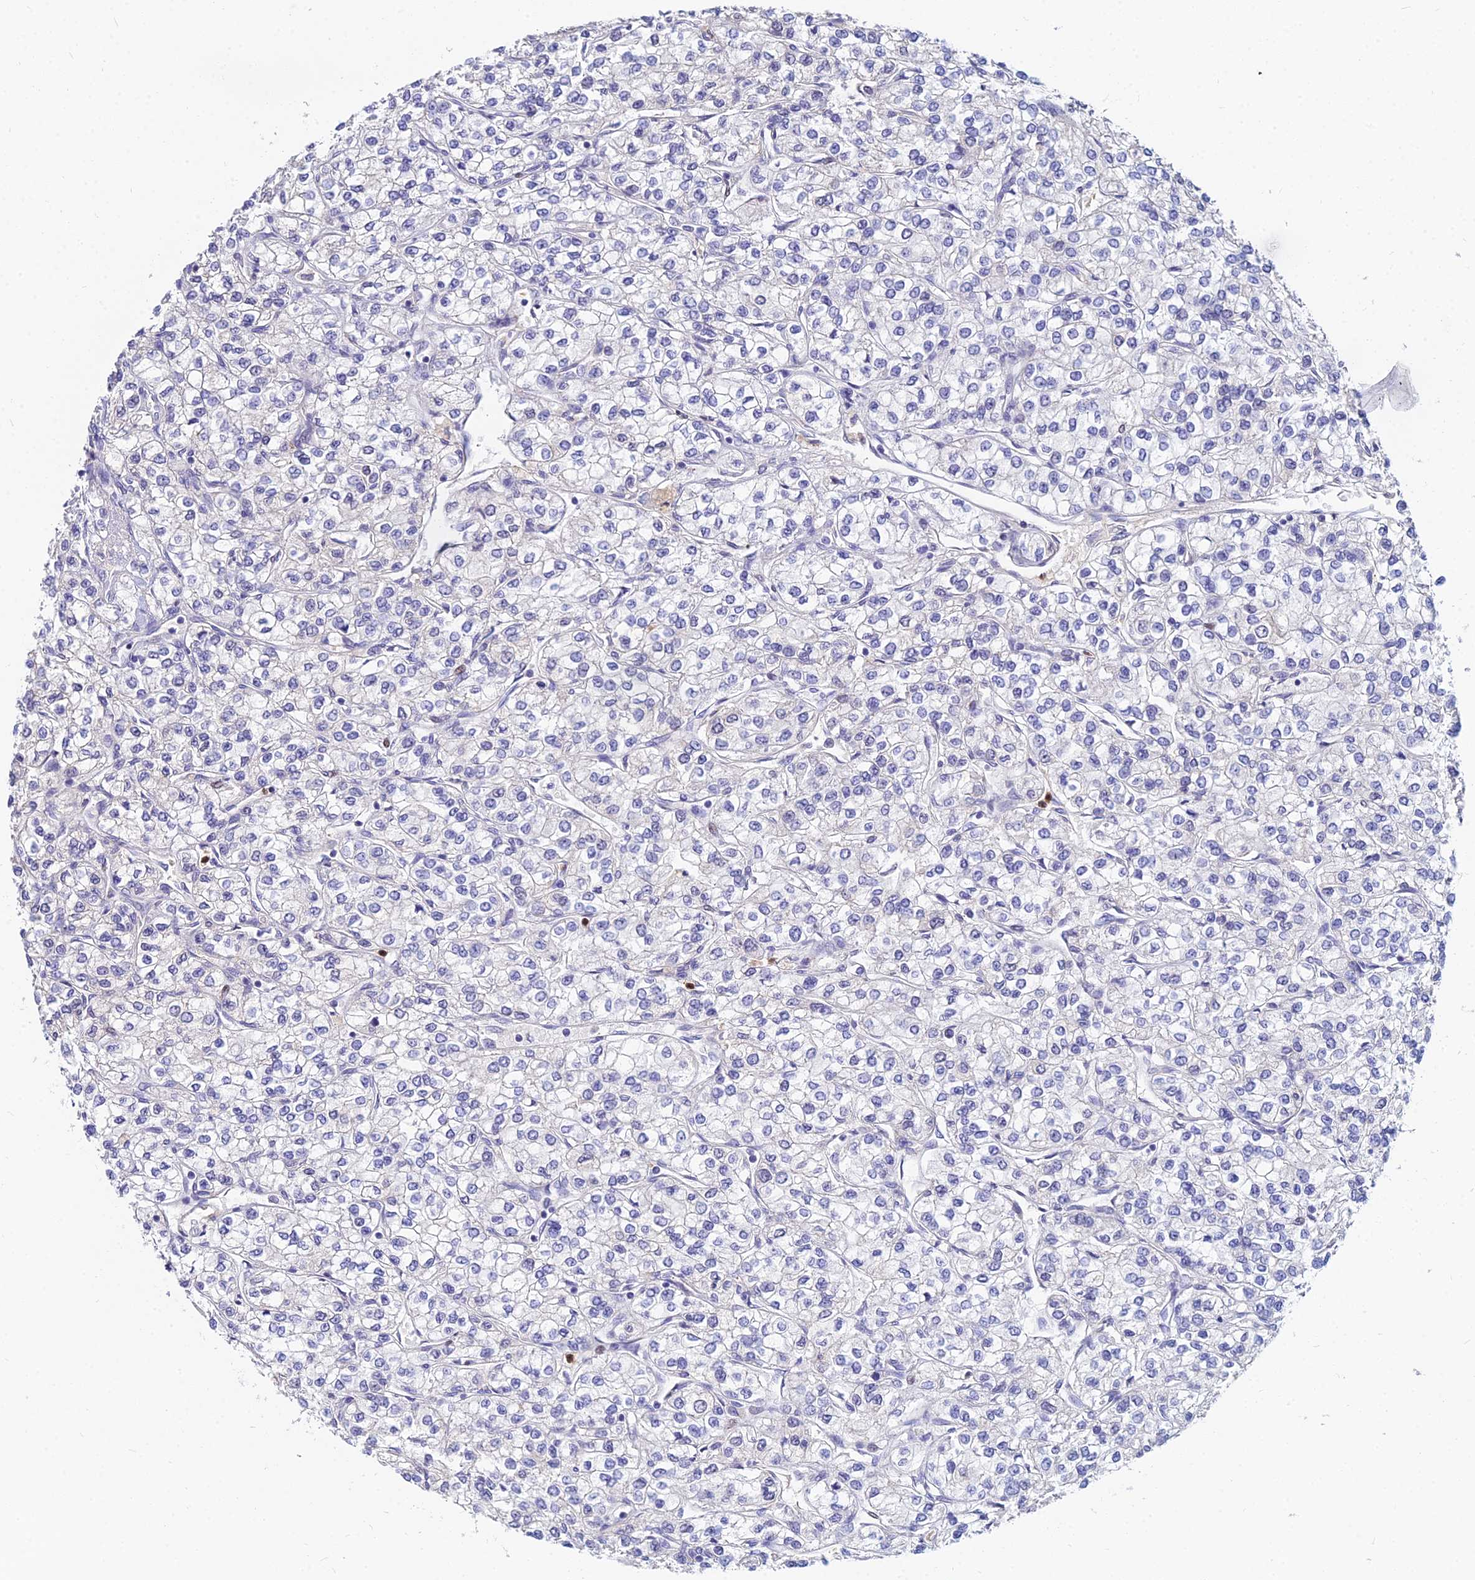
{"staining": {"intensity": "negative", "quantity": "none", "location": "none"}, "tissue": "renal cancer", "cell_type": "Tumor cells", "image_type": "cancer", "snomed": [{"axis": "morphology", "description": "Adenocarcinoma, NOS"}, {"axis": "topography", "description": "Kidney"}], "caption": "A histopathology image of renal cancer (adenocarcinoma) stained for a protein exhibits no brown staining in tumor cells. Brightfield microscopy of immunohistochemistry (IHC) stained with DAB (brown) and hematoxylin (blue), captured at high magnification.", "gene": "GOLGA6D", "patient": {"sex": "male", "age": 80}}